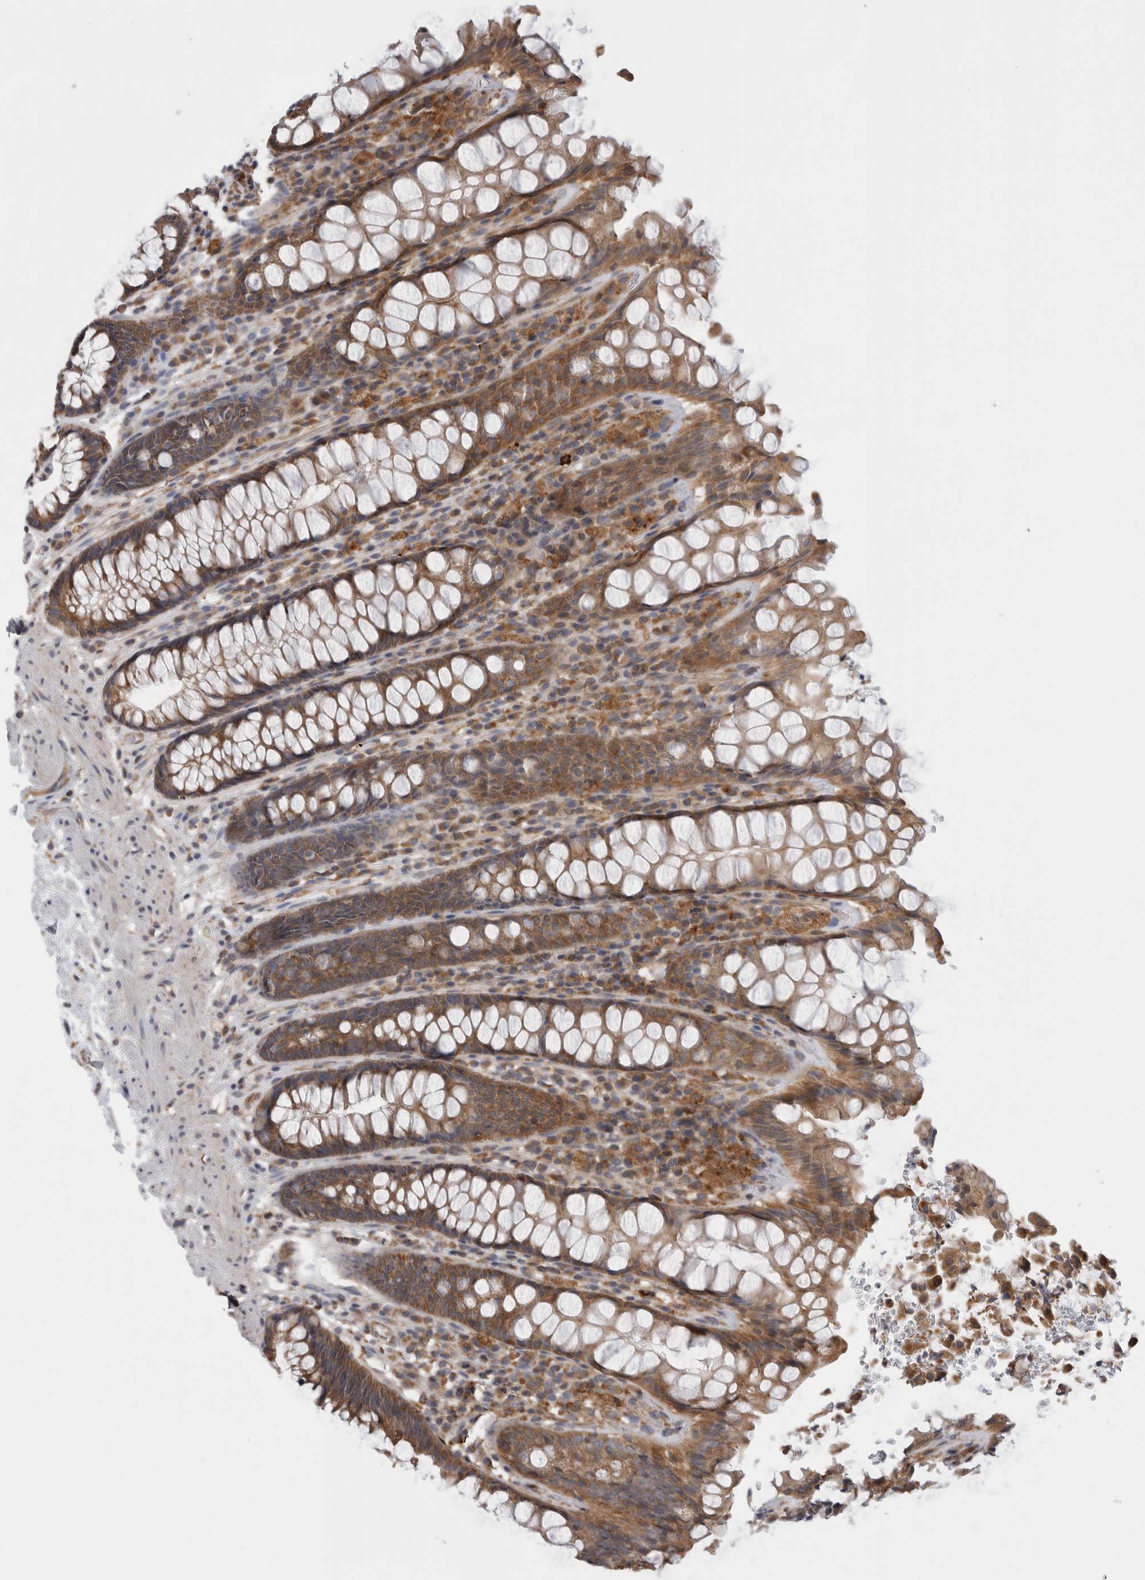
{"staining": {"intensity": "moderate", "quantity": ">75%", "location": "cytoplasmic/membranous"}, "tissue": "rectum", "cell_type": "Glandular cells", "image_type": "normal", "snomed": [{"axis": "morphology", "description": "Normal tissue, NOS"}, {"axis": "topography", "description": "Rectum"}], "caption": "There is medium levels of moderate cytoplasmic/membranous positivity in glandular cells of benign rectum, as demonstrated by immunohistochemical staining (brown color).", "gene": "GRIK2", "patient": {"sex": "male", "age": 64}}